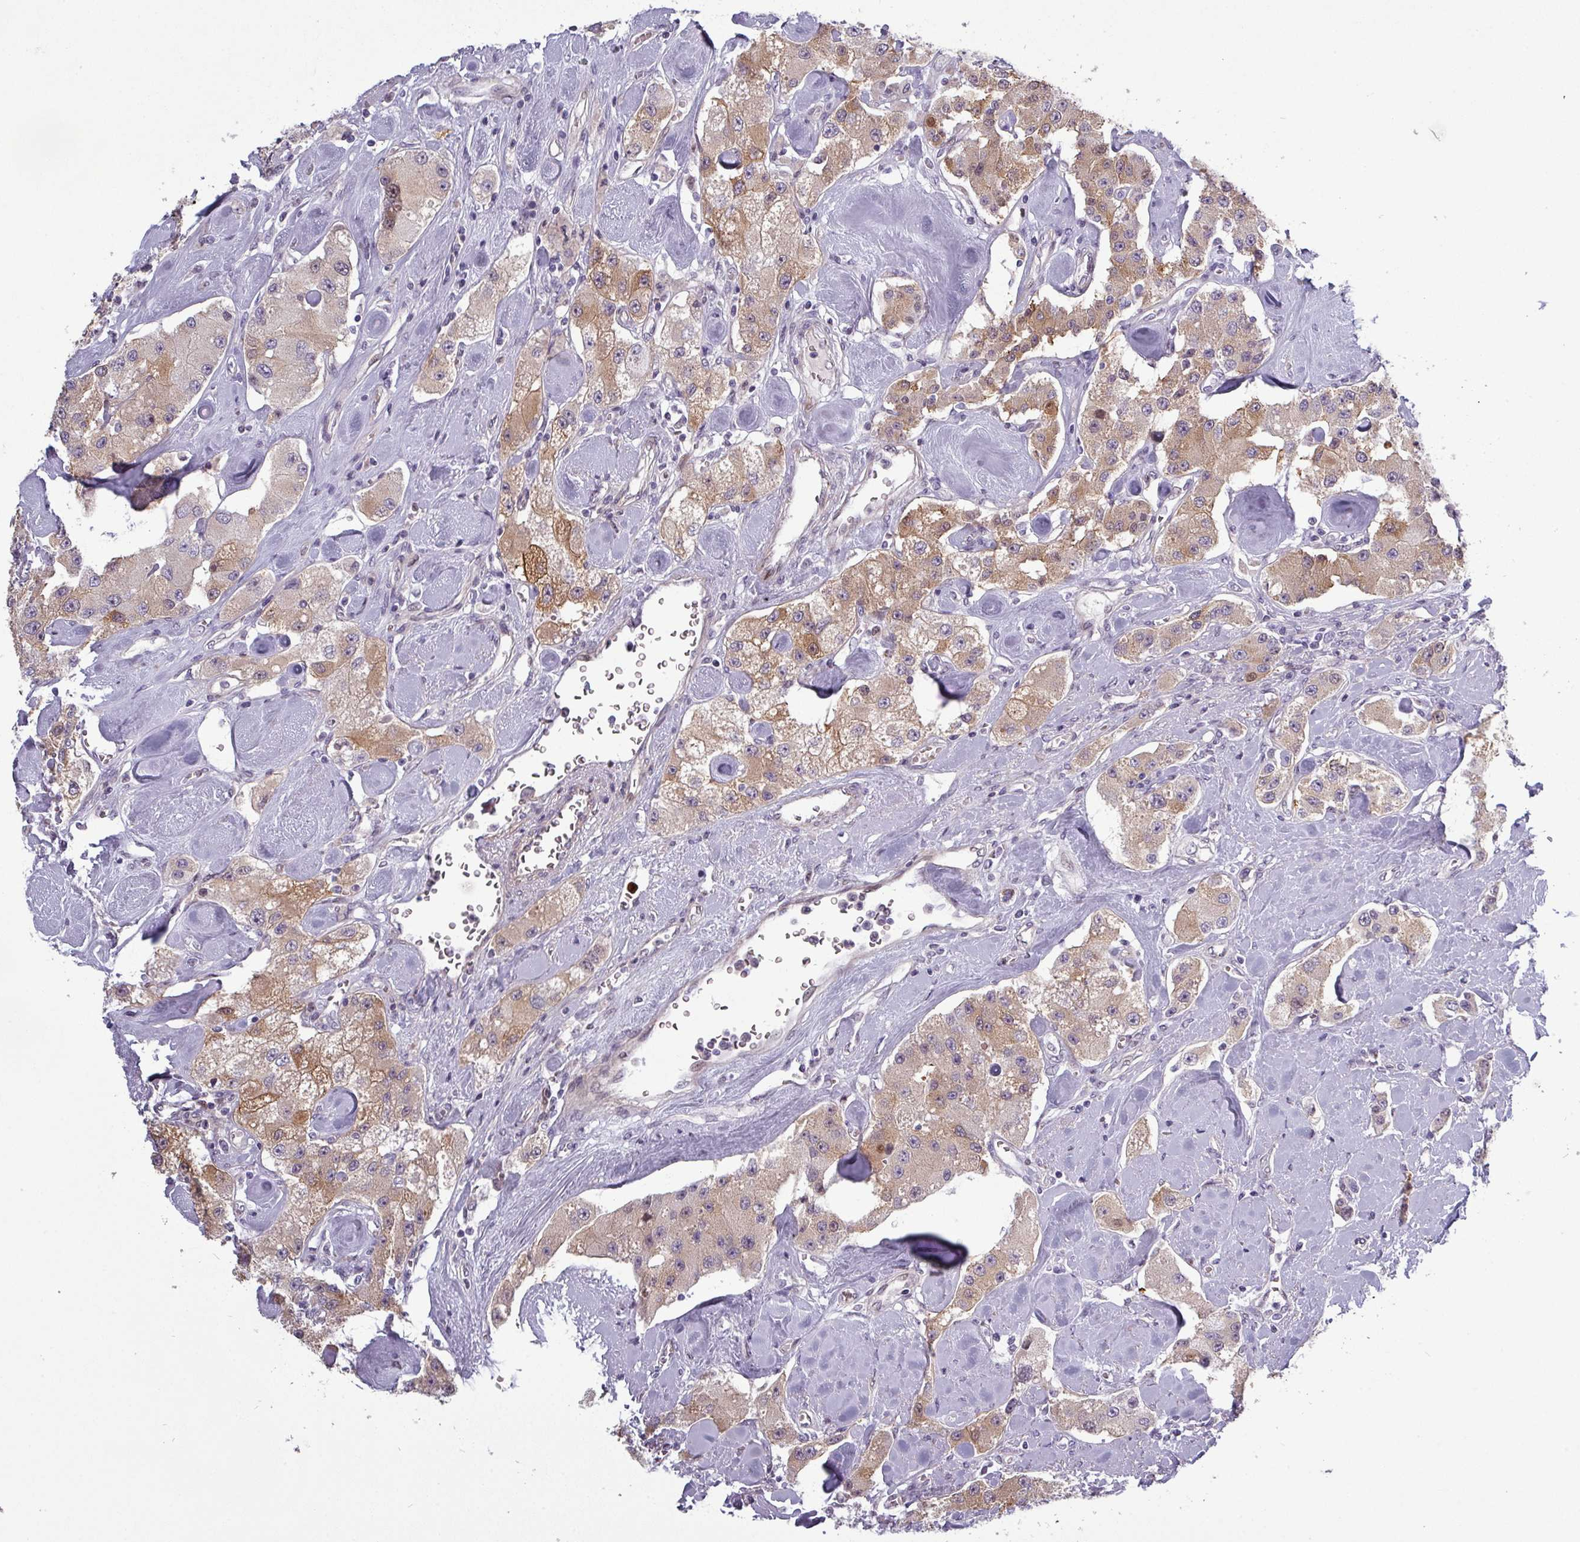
{"staining": {"intensity": "moderate", "quantity": ">75%", "location": "cytoplasmic/membranous"}, "tissue": "carcinoid", "cell_type": "Tumor cells", "image_type": "cancer", "snomed": [{"axis": "morphology", "description": "Carcinoid, malignant, NOS"}, {"axis": "topography", "description": "Pancreas"}], "caption": "A brown stain highlights moderate cytoplasmic/membranous staining of a protein in human carcinoid tumor cells.", "gene": "PRAMEF12", "patient": {"sex": "male", "age": 41}}